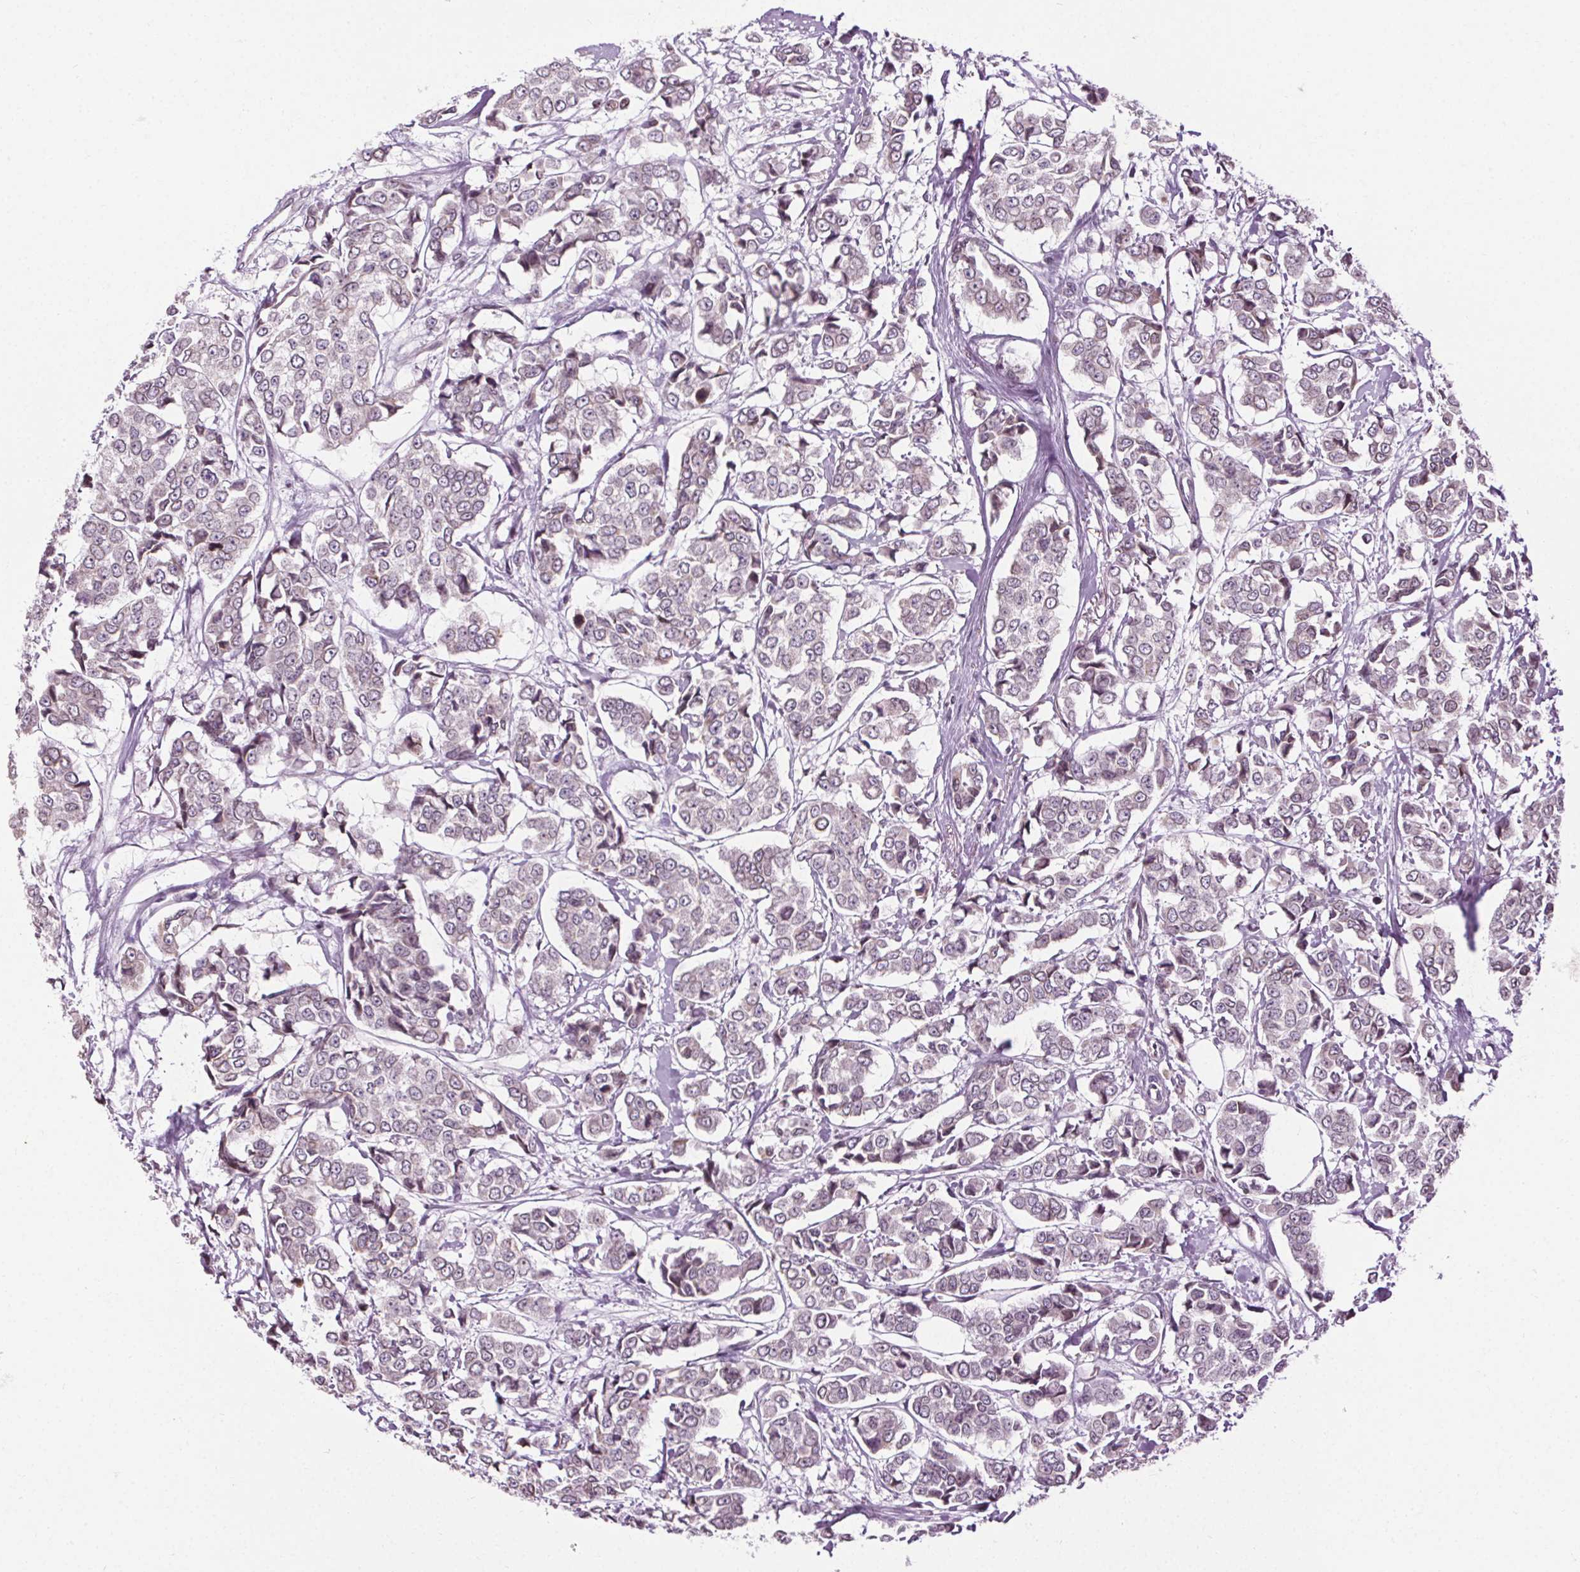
{"staining": {"intensity": "weak", "quantity": "<25%", "location": "cytoplasmic/membranous,nuclear"}, "tissue": "breast cancer", "cell_type": "Tumor cells", "image_type": "cancer", "snomed": [{"axis": "morphology", "description": "Duct carcinoma"}, {"axis": "topography", "description": "Breast"}], "caption": "This is a histopathology image of IHC staining of breast cancer (intraductal carcinoma), which shows no expression in tumor cells.", "gene": "LFNG", "patient": {"sex": "female", "age": 94}}